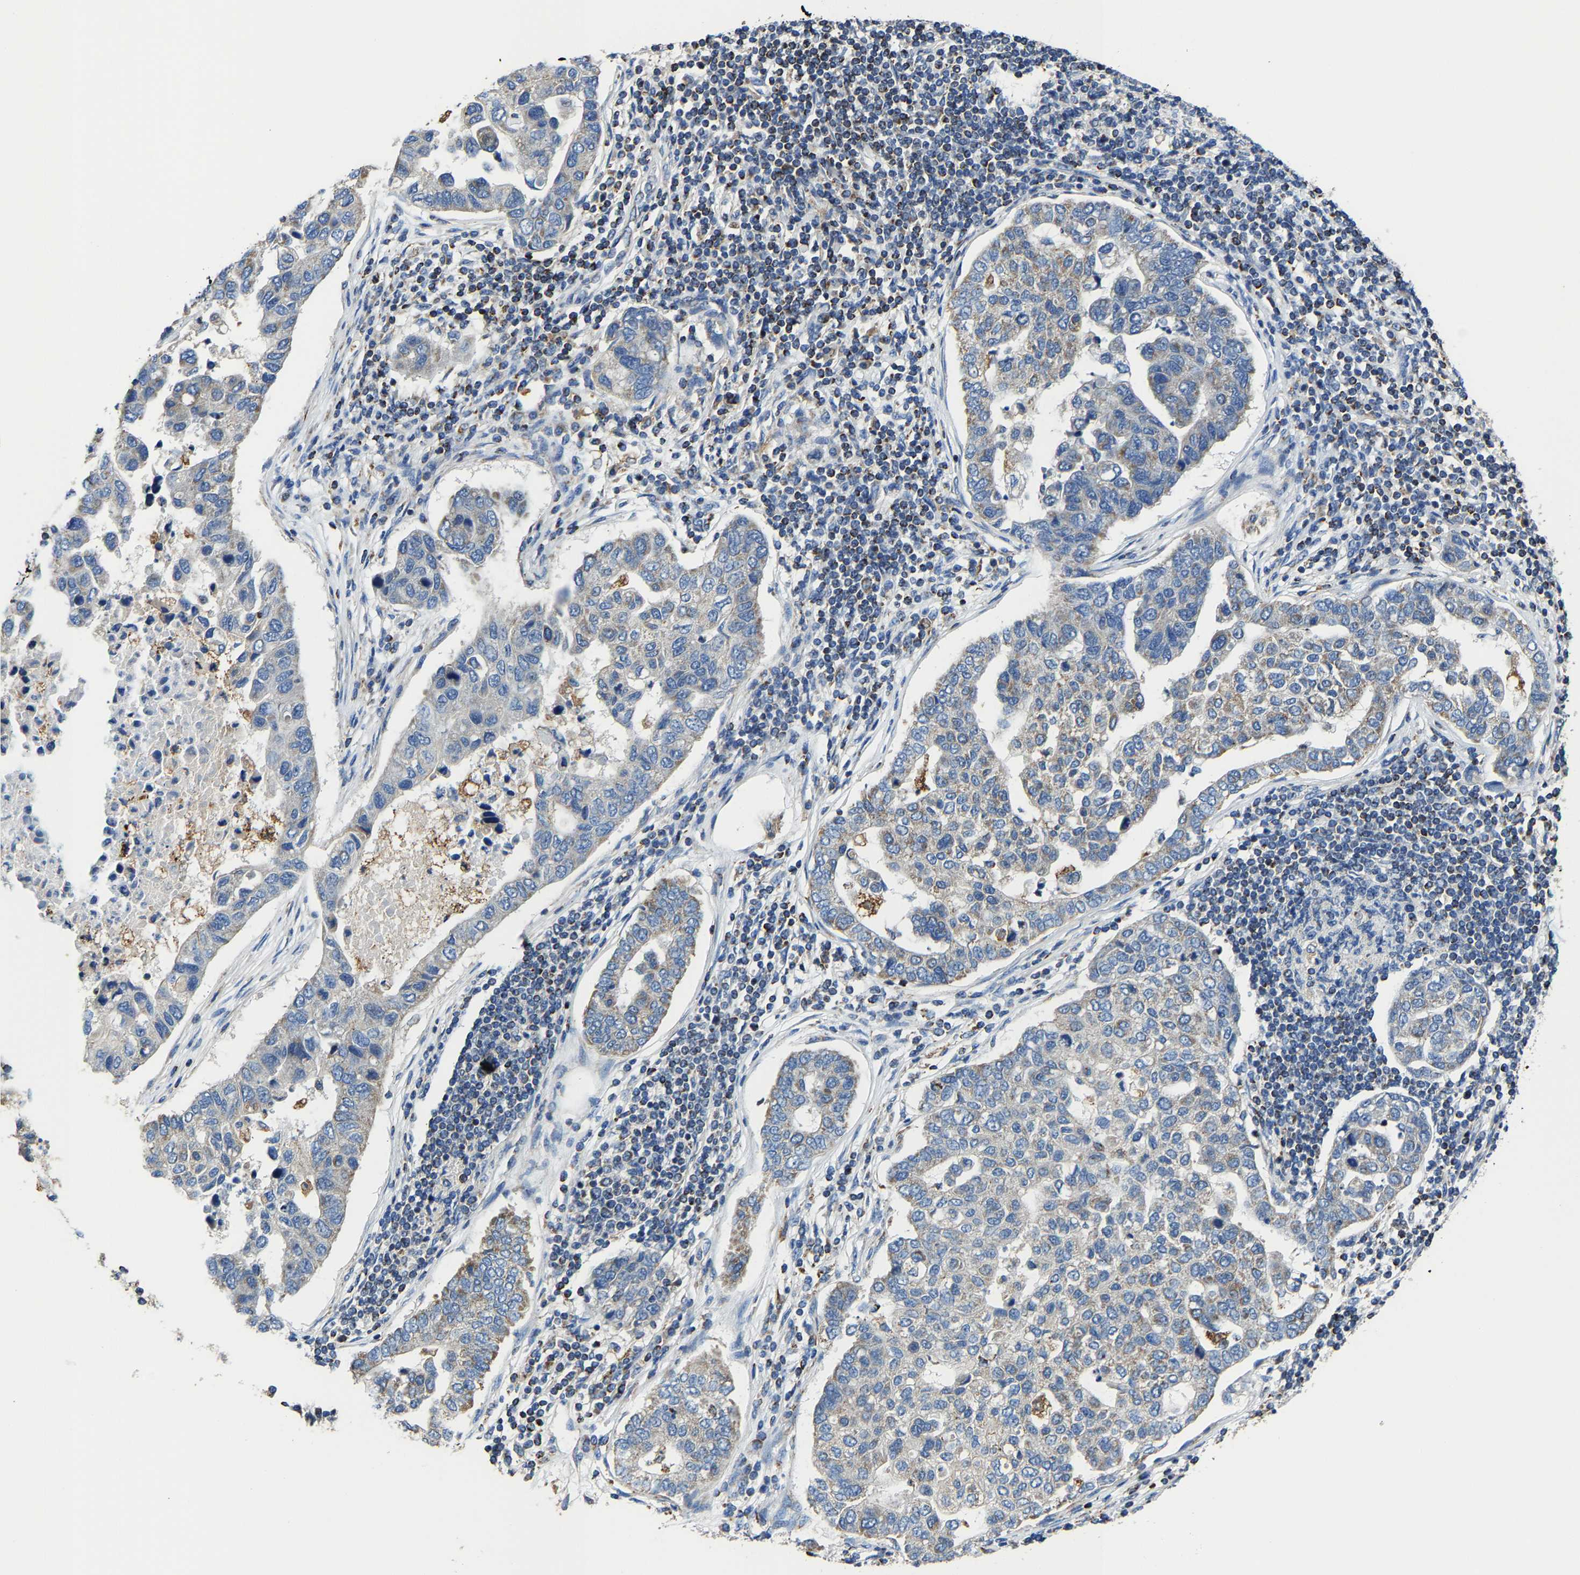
{"staining": {"intensity": "weak", "quantity": "25%-75%", "location": "cytoplasmic/membranous"}, "tissue": "pancreatic cancer", "cell_type": "Tumor cells", "image_type": "cancer", "snomed": [{"axis": "morphology", "description": "Adenocarcinoma, NOS"}, {"axis": "topography", "description": "Pancreas"}], "caption": "Adenocarcinoma (pancreatic) was stained to show a protein in brown. There is low levels of weak cytoplasmic/membranous expression in about 25%-75% of tumor cells.", "gene": "AGK", "patient": {"sex": "female", "age": 61}}